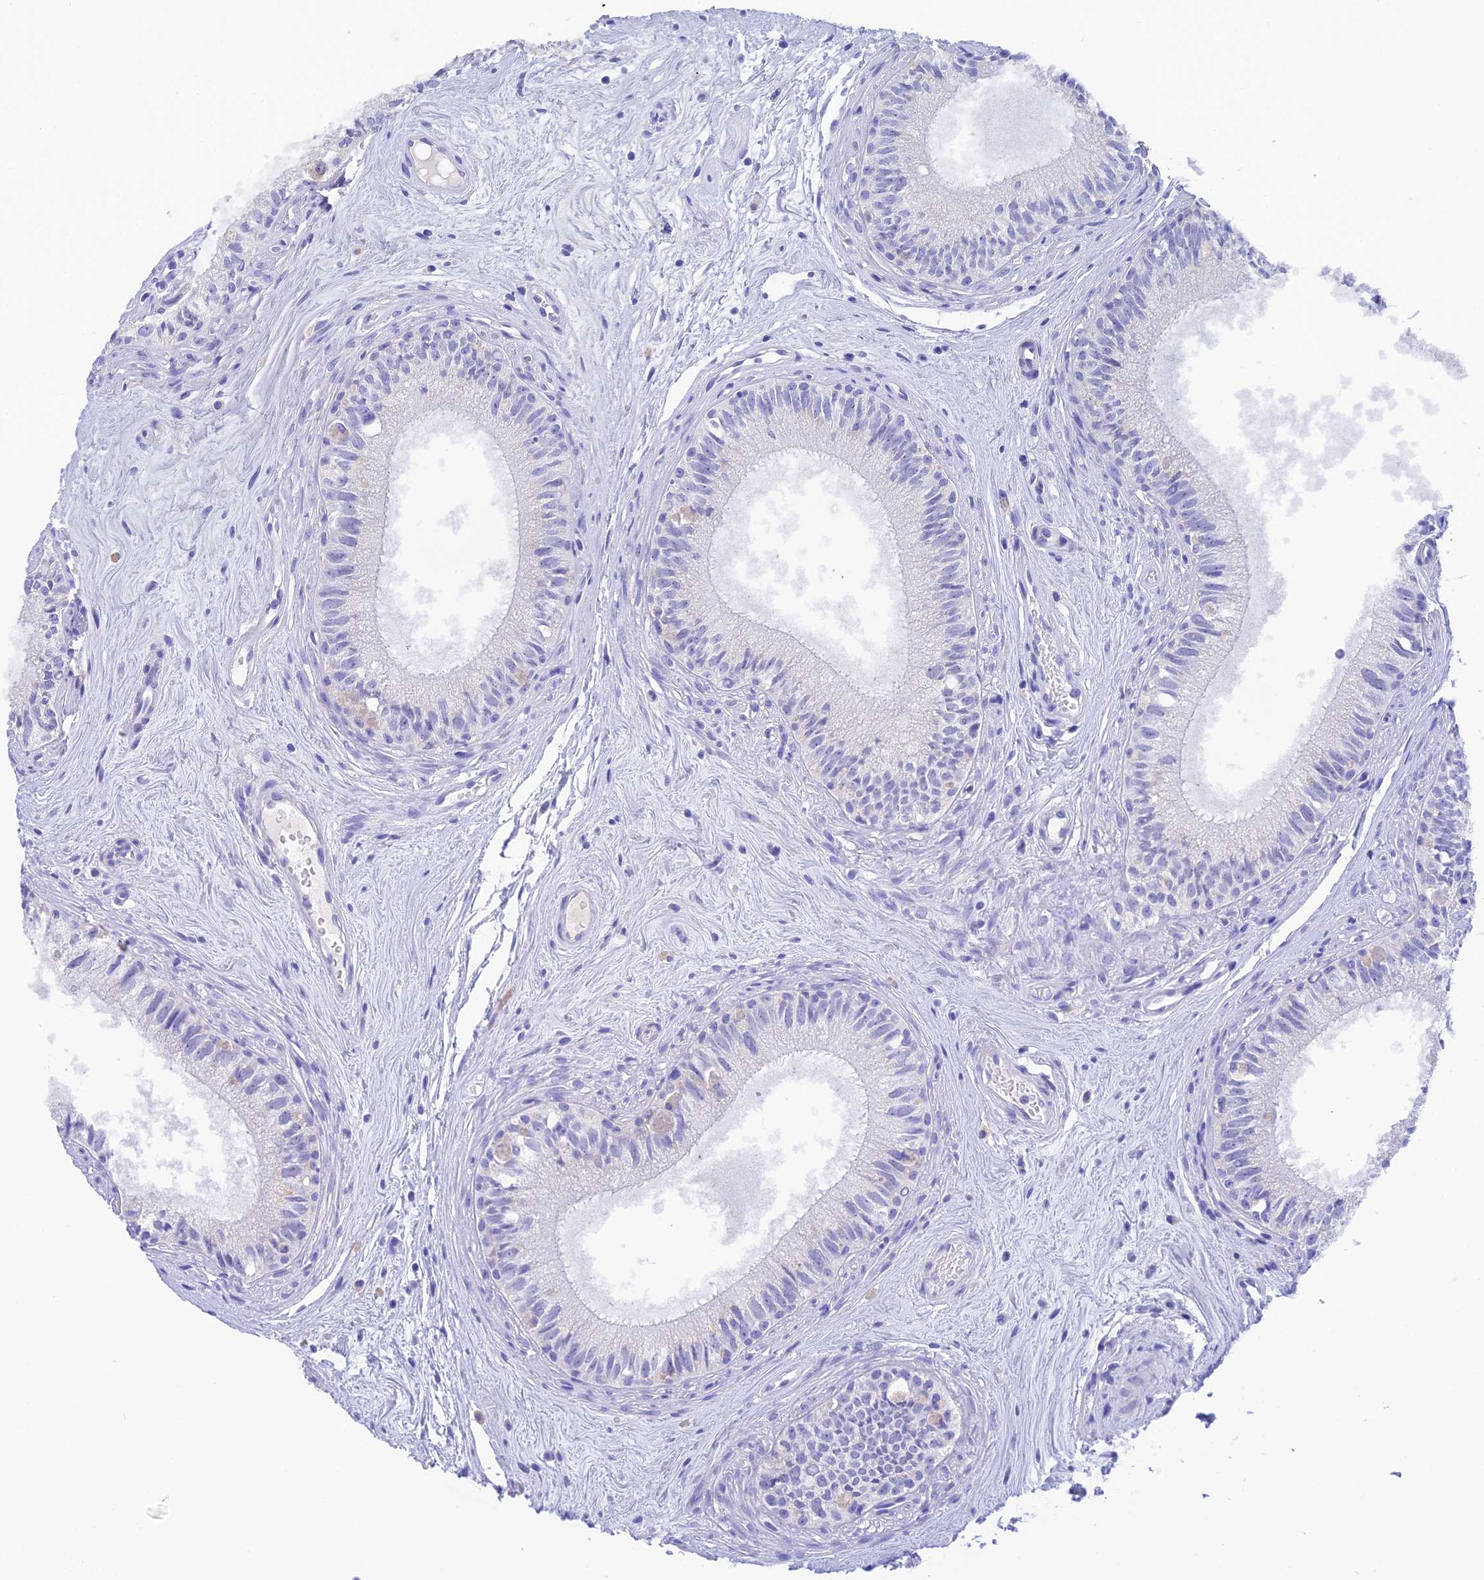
{"staining": {"intensity": "negative", "quantity": "none", "location": "none"}, "tissue": "epididymis", "cell_type": "Glandular cells", "image_type": "normal", "snomed": [{"axis": "morphology", "description": "Normal tissue, NOS"}, {"axis": "topography", "description": "Epididymis"}], "caption": "Immunohistochemistry image of normal epididymis: human epididymis stained with DAB (3,3'-diaminobenzidine) demonstrates no significant protein expression in glandular cells. (Brightfield microscopy of DAB (3,3'-diaminobenzidine) immunohistochemistry (IHC) at high magnification).", "gene": "KDELR3", "patient": {"sex": "male", "age": 71}}